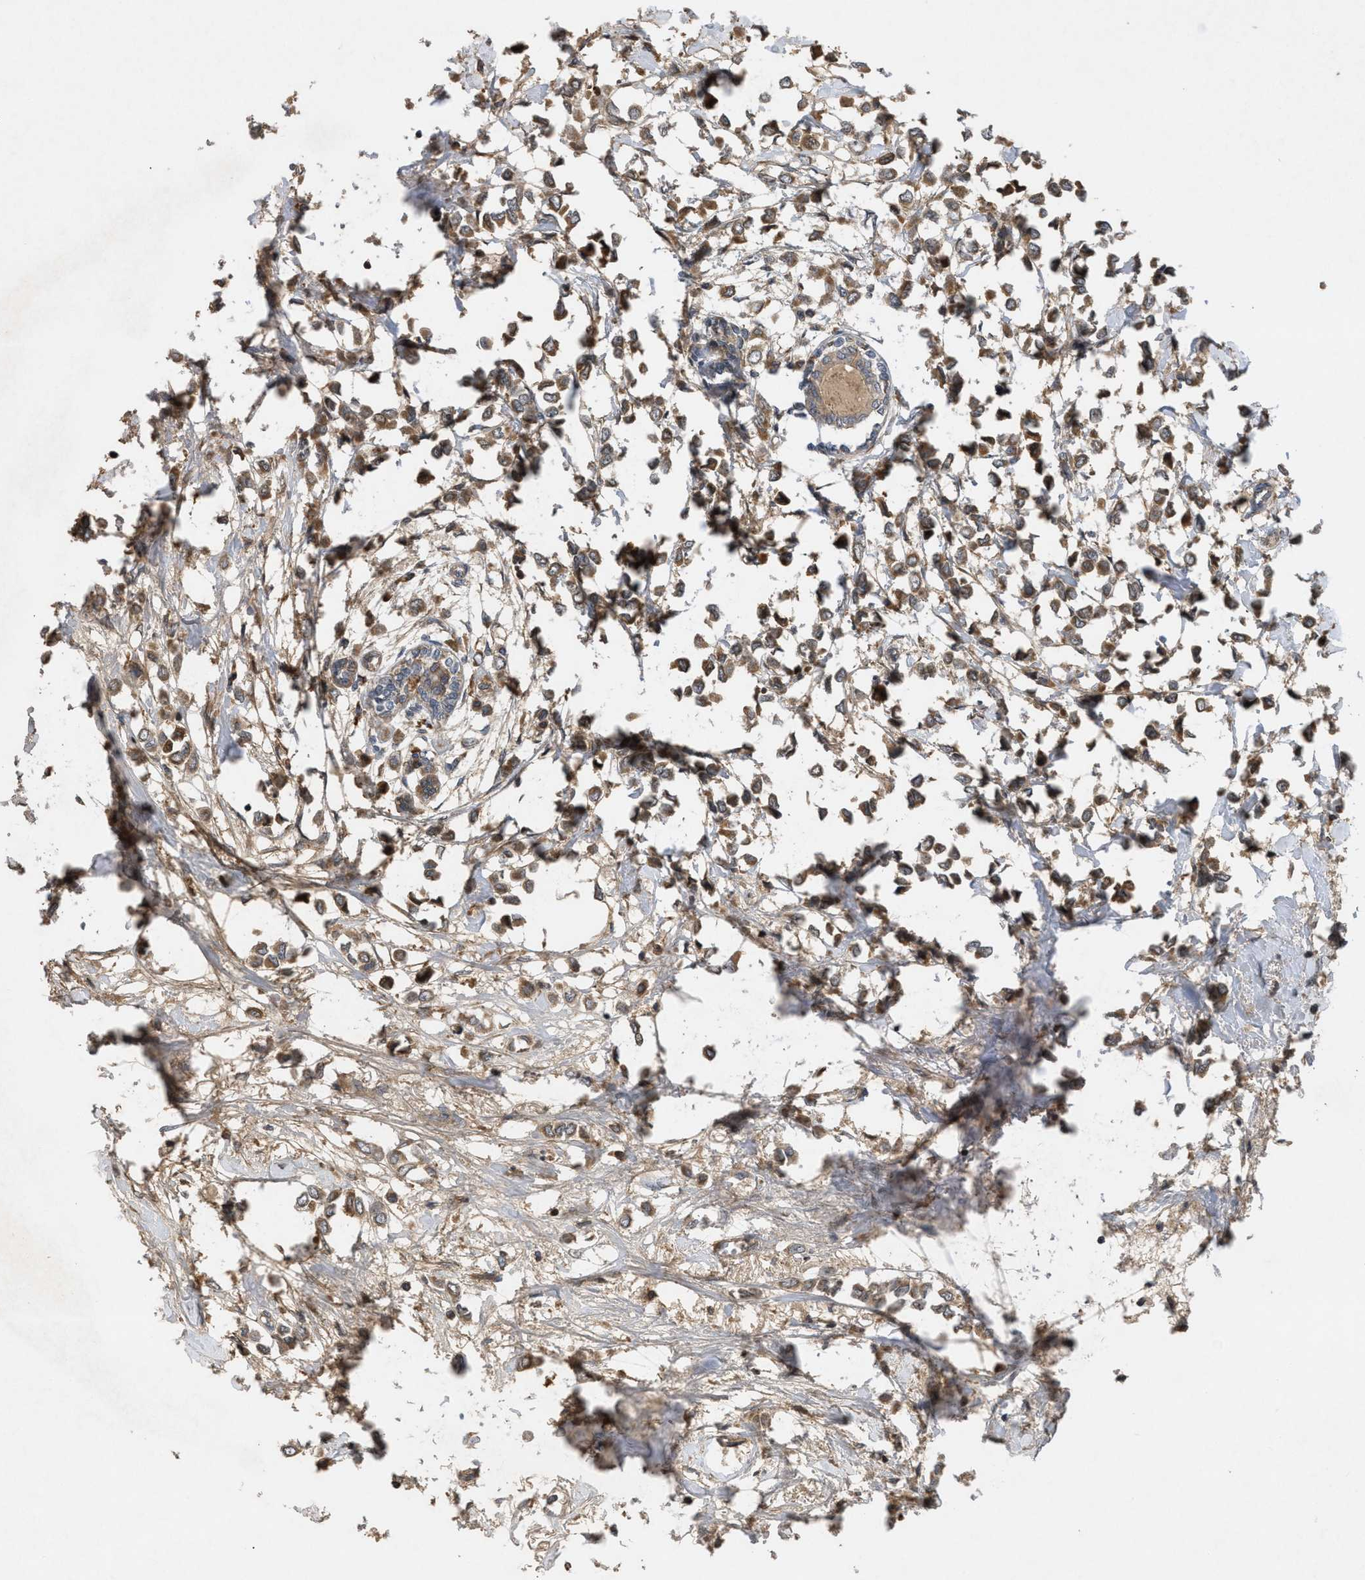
{"staining": {"intensity": "moderate", "quantity": ">75%", "location": "cytoplasmic/membranous"}, "tissue": "breast cancer", "cell_type": "Tumor cells", "image_type": "cancer", "snomed": [{"axis": "morphology", "description": "Lobular carcinoma"}, {"axis": "topography", "description": "Breast"}], "caption": "IHC staining of lobular carcinoma (breast), which shows medium levels of moderate cytoplasmic/membranous expression in about >75% of tumor cells indicating moderate cytoplasmic/membranous protein staining. The staining was performed using DAB (brown) for protein detection and nuclei were counterstained in hematoxylin (blue).", "gene": "RAB2A", "patient": {"sex": "female", "age": 51}}